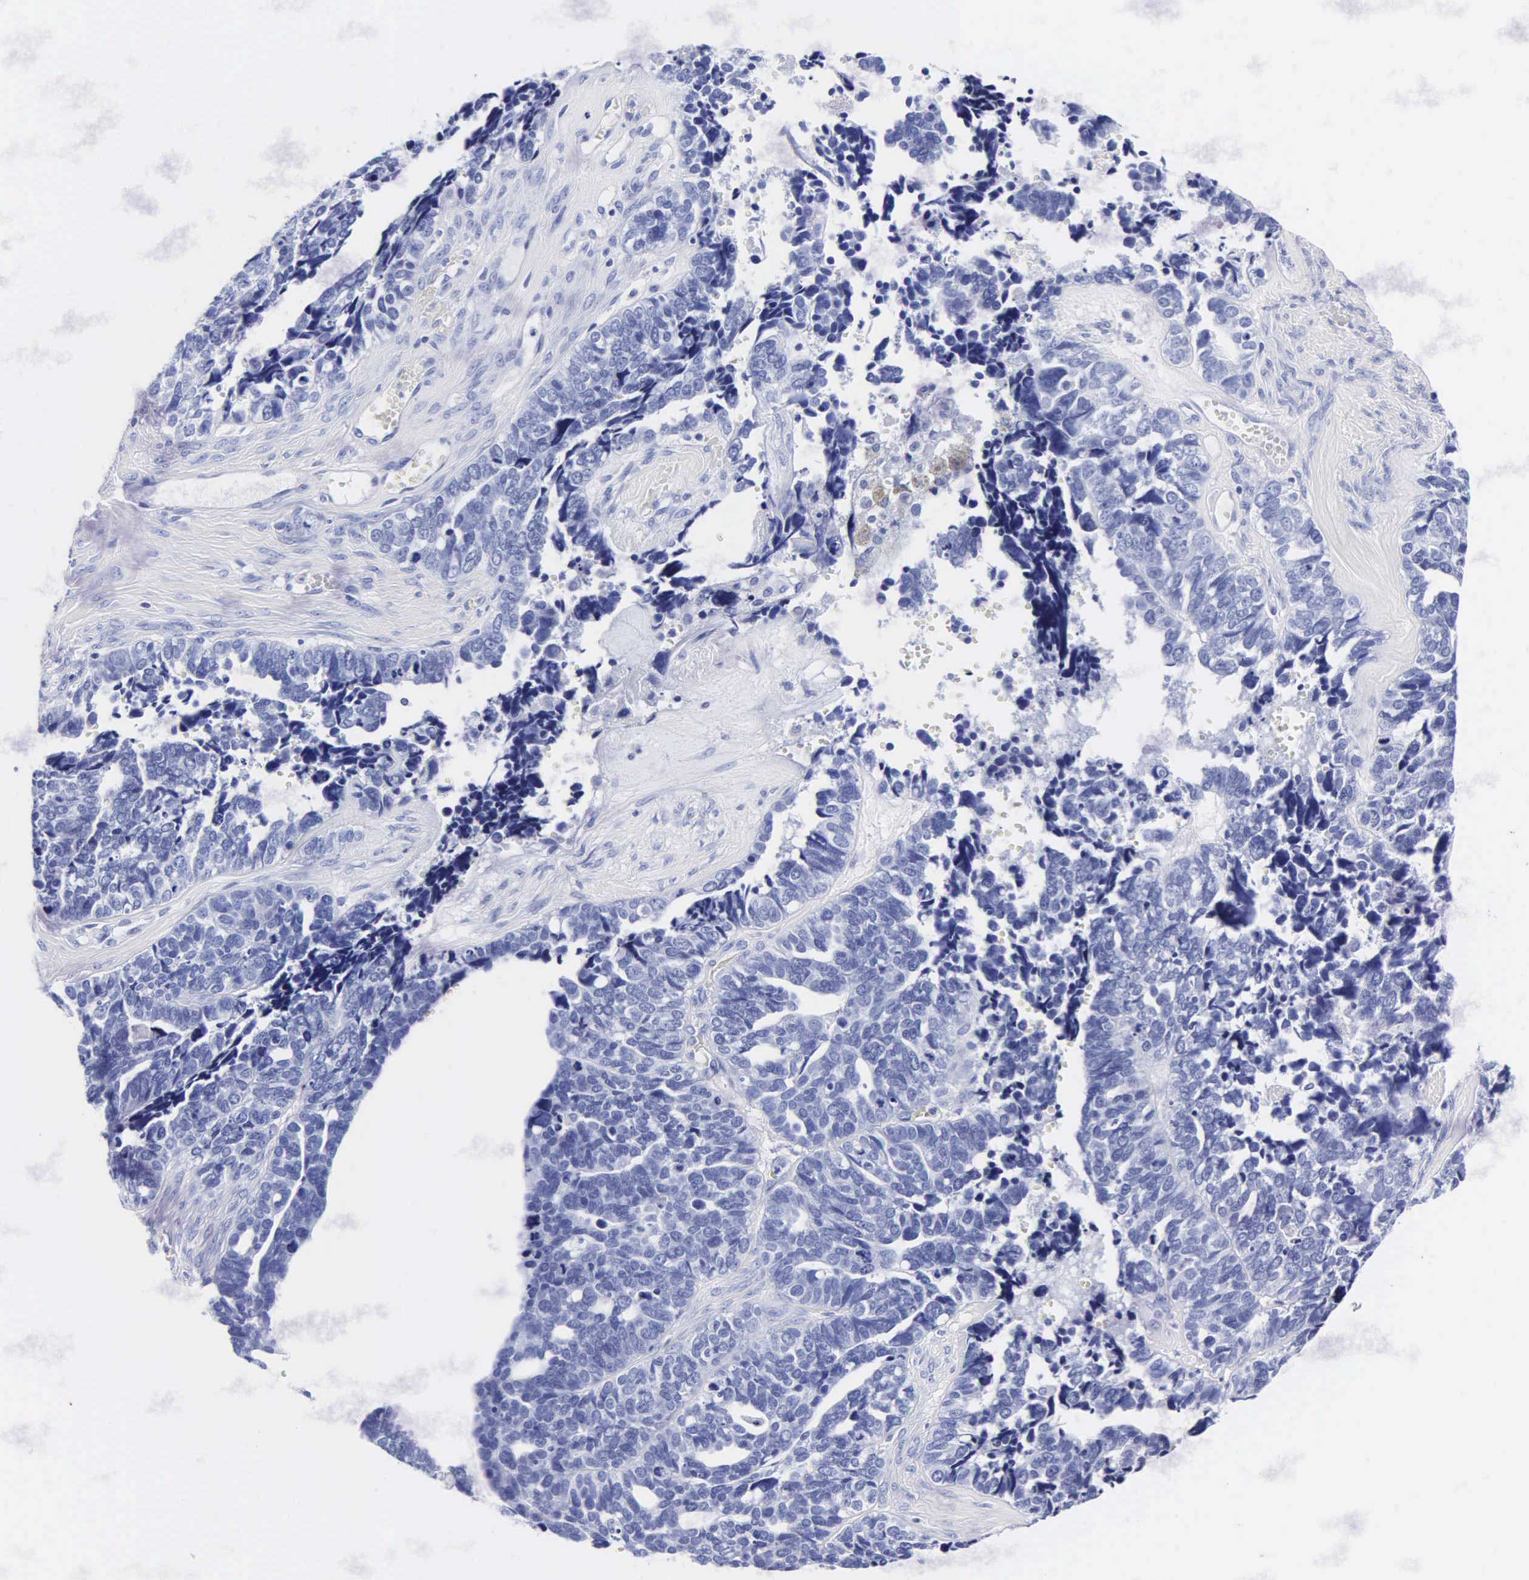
{"staining": {"intensity": "negative", "quantity": "none", "location": "none"}, "tissue": "ovarian cancer", "cell_type": "Tumor cells", "image_type": "cancer", "snomed": [{"axis": "morphology", "description": "Cystadenocarcinoma, serous, NOS"}, {"axis": "topography", "description": "Ovary"}], "caption": "Tumor cells show no significant positivity in serous cystadenocarcinoma (ovarian).", "gene": "MB", "patient": {"sex": "female", "age": 77}}